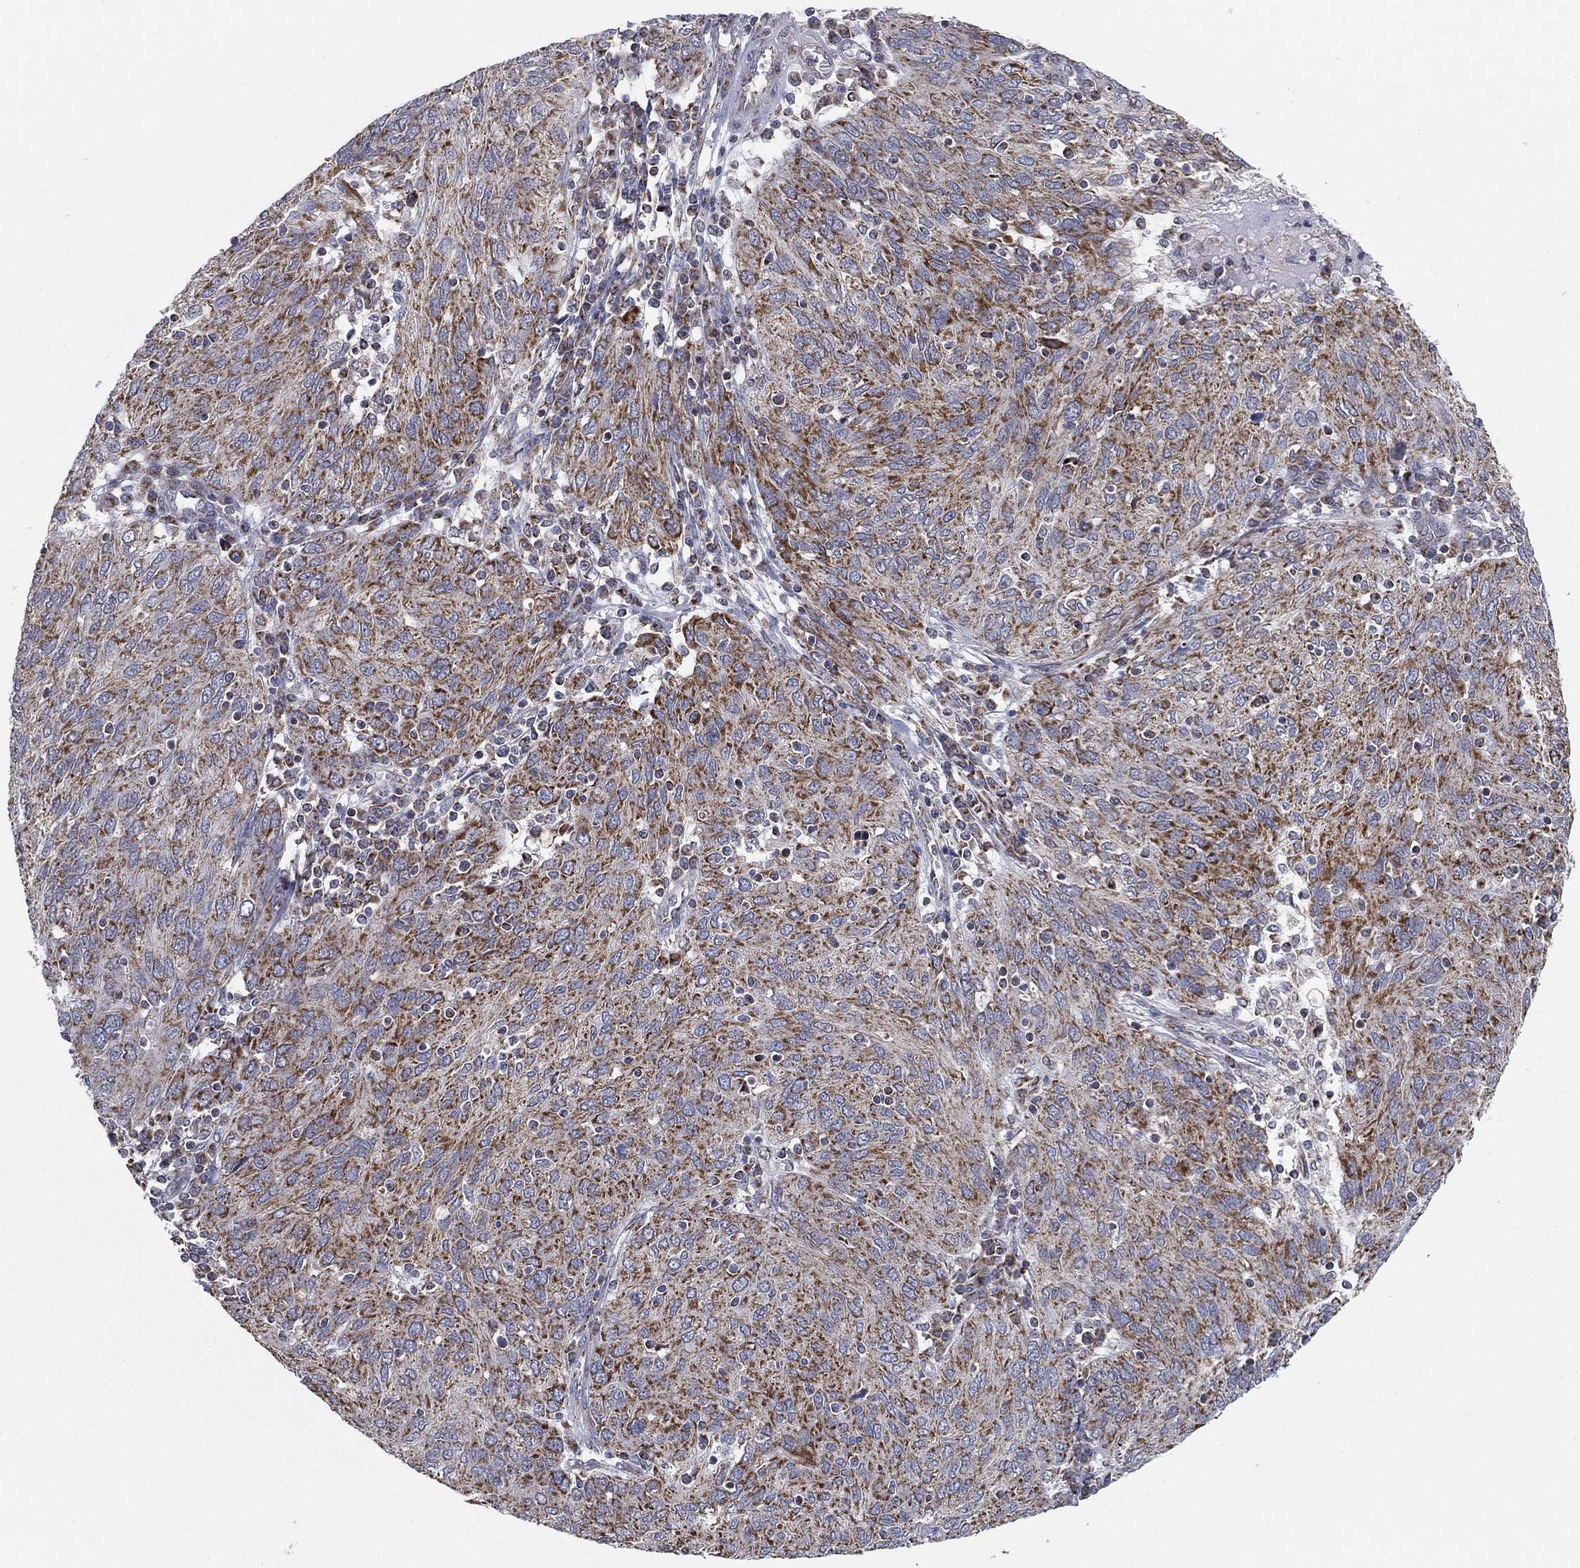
{"staining": {"intensity": "moderate", "quantity": ">75%", "location": "cytoplasmic/membranous"}, "tissue": "ovarian cancer", "cell_type": "Tumor cells", "image_type": "cancer", "snomed": [{"axis": "morphology", "description": "Carcinoma, endometroid"}, {"axis": "topography", "description": "Ovary"}], "caption": "A brown stain shows moderate cytoplasmic/membranous staining of a protein in endometroid carcinoma (ovarian) tumor cells.", "gene": "PSMG4", "patient": {"sex": "female", "age": 50}}